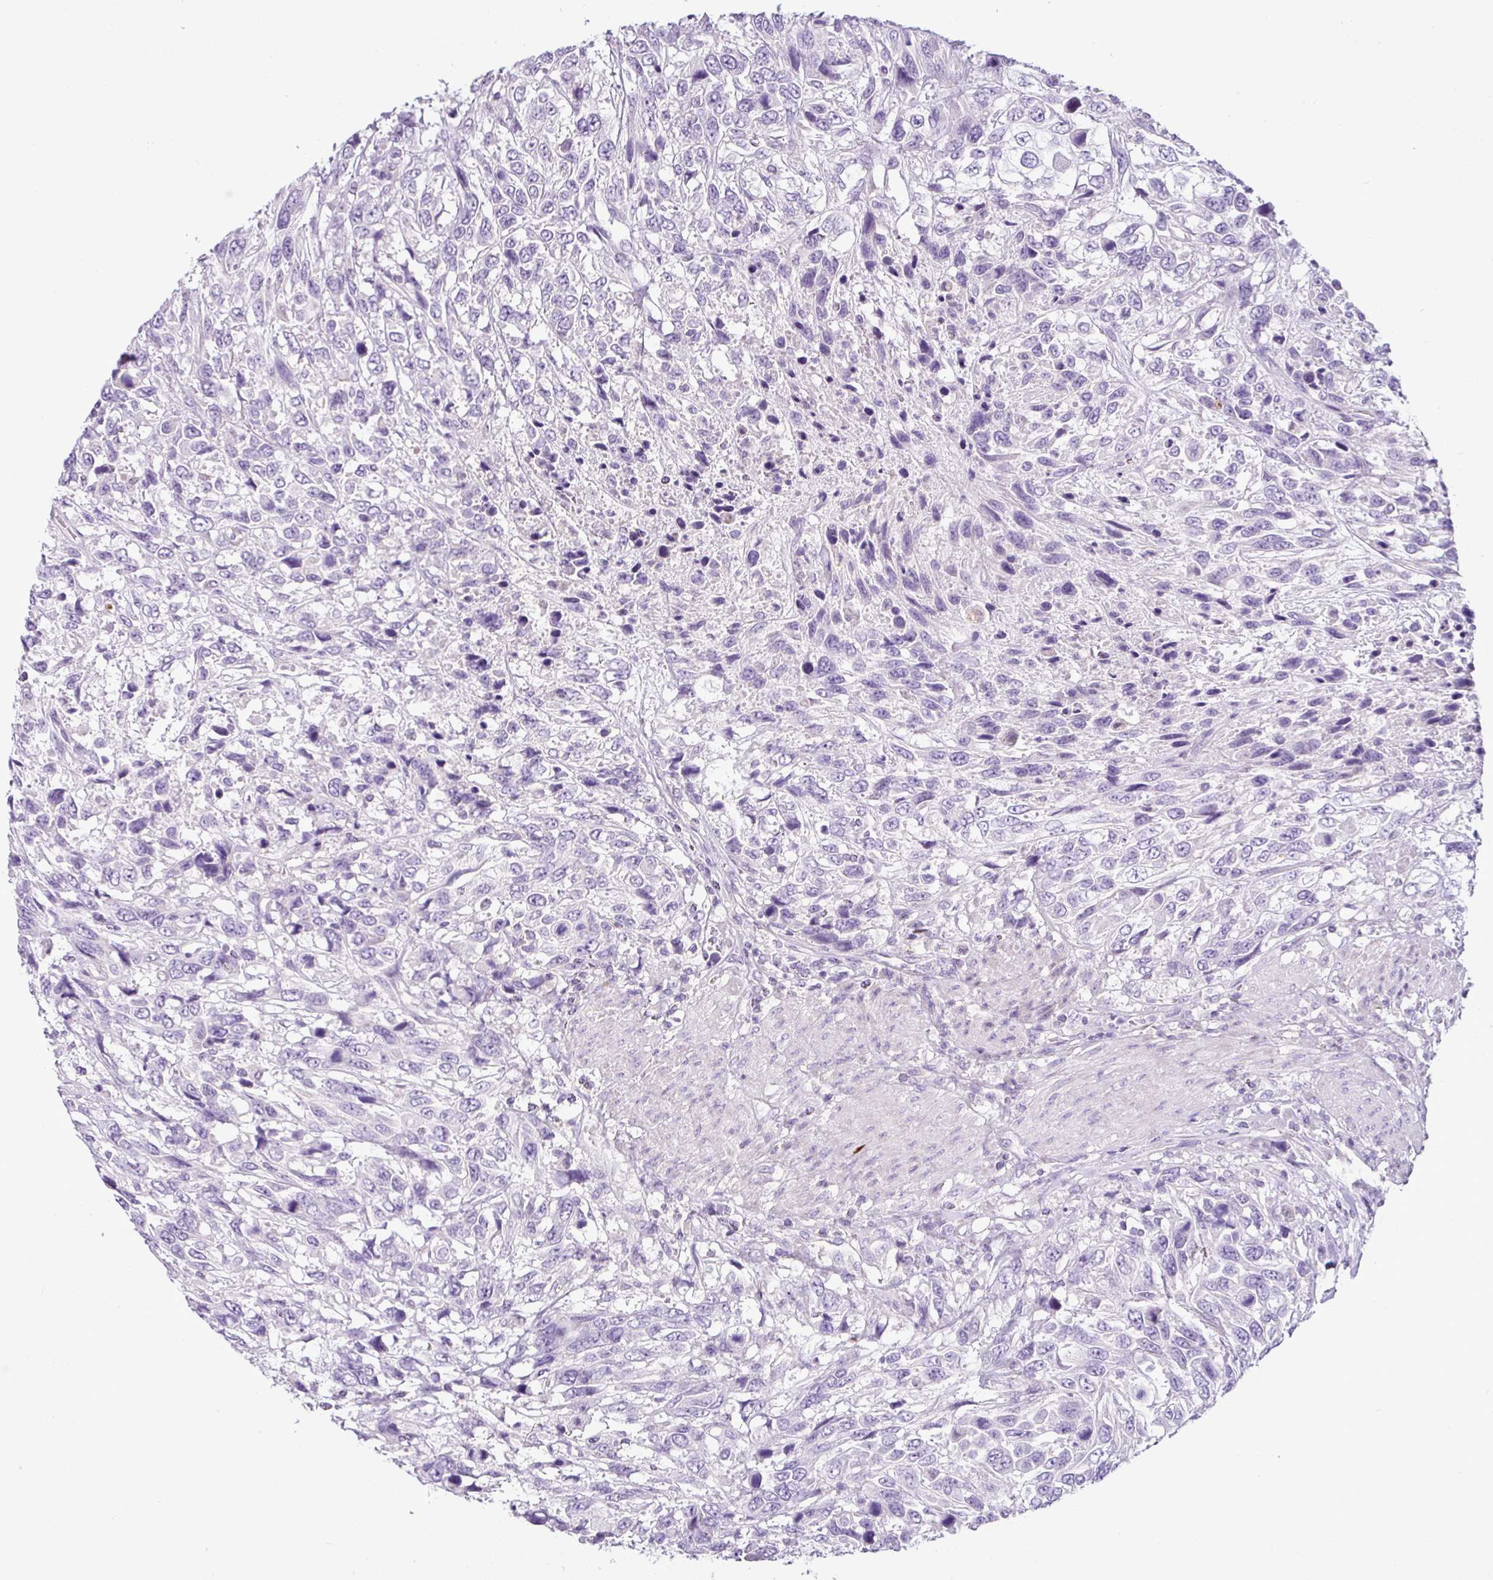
{"staining": {"intensity": "negative", "quantity": "none", "location": "none"}, "tissue": "urothelial cancer", "cell_type": "Tumor cells", "image_type": "cancer", "snomed": [{"axis": "morphology", "description": "Urothelial carcinoma, High grade"}, {"axis": "topography", "description": "Urinary bladder"}], "caption": "Urothelial cancer stained for a protein using IHC demonstrates no positivity tumor cells.", "gene": "HMCN2", "patient": {"sex": "female", "age": 70}}